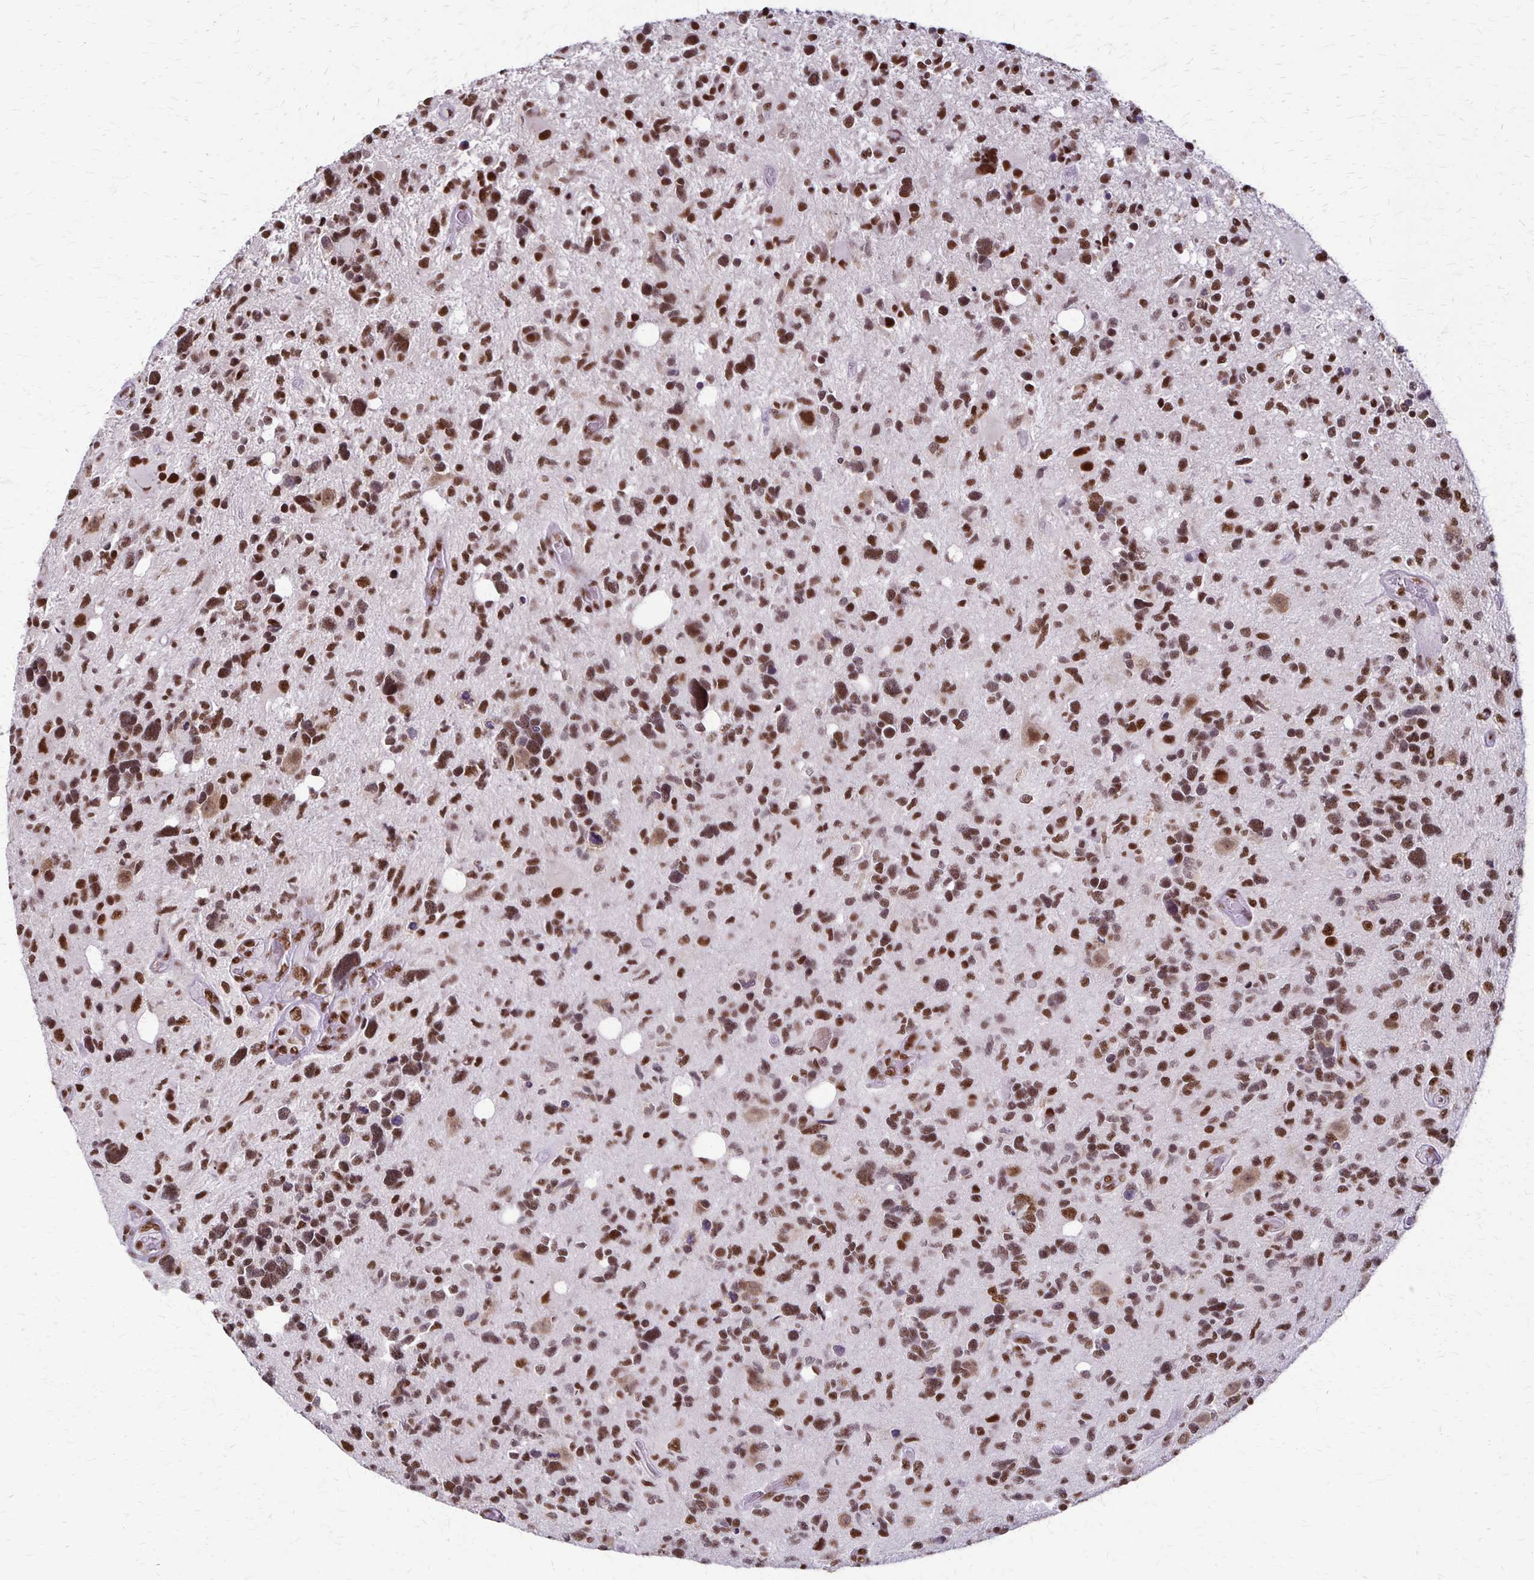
{"staining": {"intensity": "strong", "quantity": ">75%", "location": "nuclear"}, "tissue": "glioma", "cell_type": "Tumor cells", "image_type": "cancer", "snomed": [{"axis": "morphology", "description": "Glioma, malignant, High grade"}, {"axis": "topography", "description": "Brain"}], "caption": "Human malignant glioma (high-grade) stained with a protein marker demonstrates strong staining in tumor cells.", "gene": "XRCC6", "patient": {"sex": "male", "age": 49}}